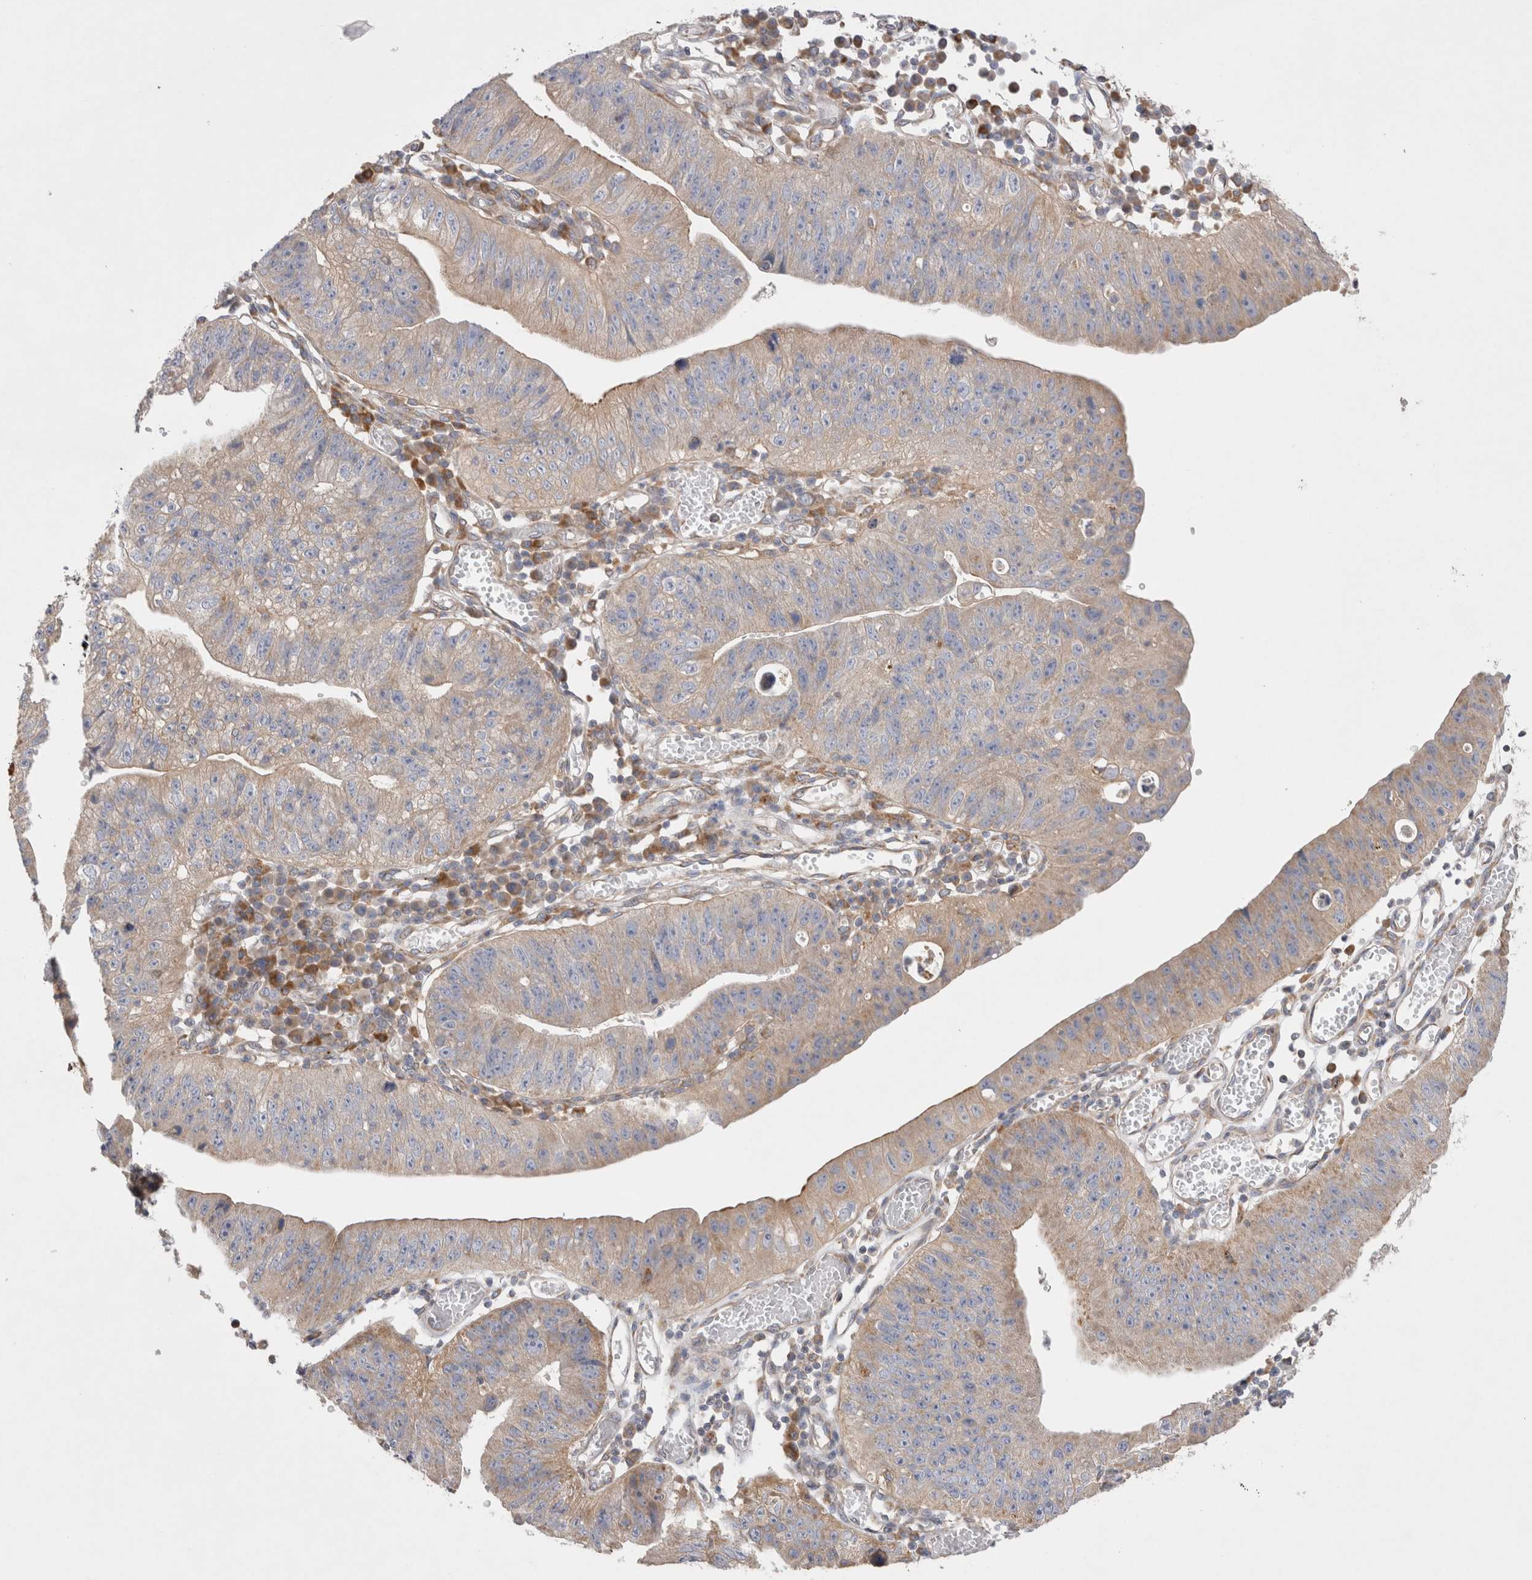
{"staining": {"intensity": "weak", "quantity": ">75%", "location": "cytoplasmic/membranous"}, "tissue": "stomach cancer", "cell_type": "Tumor cells", "image_type": "cancer", "snomed": [{"axis": "morphology", "description": "Adenocarcinoma, NOS"}, {"axis": "topography", "description": "Stomach"}], "caption": "Human stomach cancer (adenocarcinoma) stained with a protein marker reveals weak staining in tumor cells.", "gene": "TBC1D16", "patient": {"sex": "male", "age": 59}}